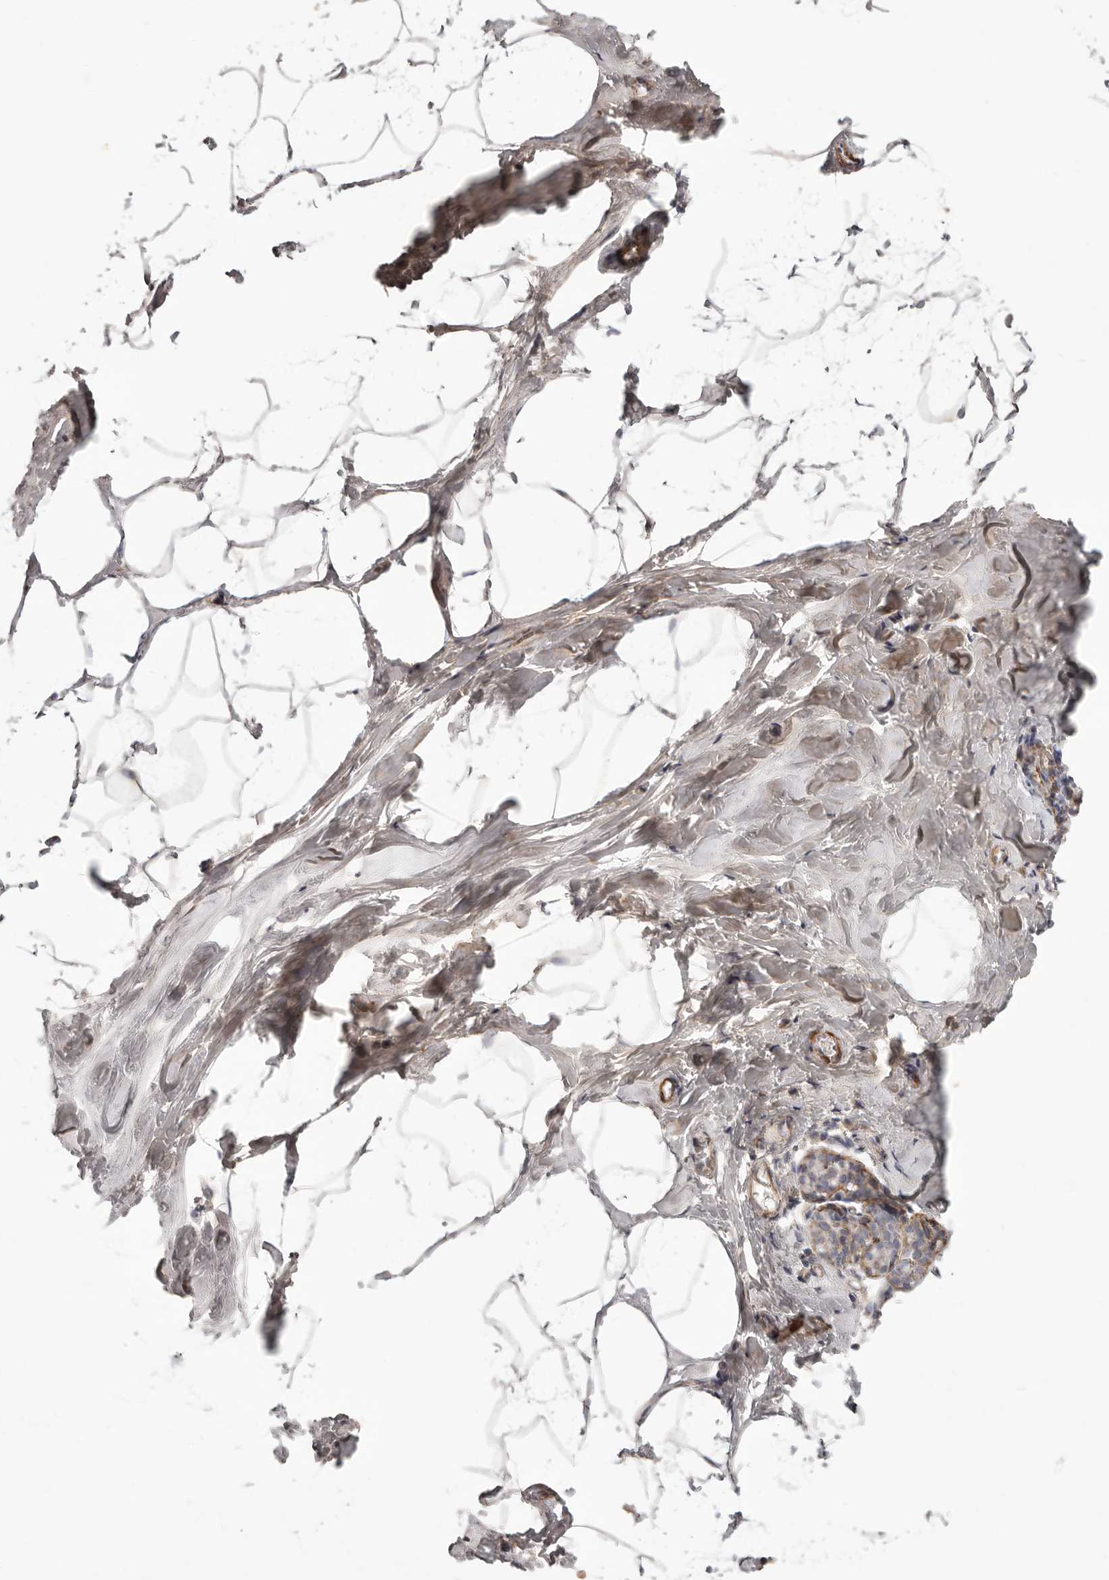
{"staining": {"intensity": "negative", "quantity": "none", "location": "none"}, "tissue": "breast", "cell_type": "Adipocytes", "image_type": "normal", "snomed": [{"axis": "morphology", "description": "Normal tissue, NOS"}, {"axis": "morphology", "description": "Lobular carcinoma"}, {"axis": "topography", "description": "Breast"}], "caption": "Human breast stained for a protein using immunohistochemistry (IHC) exhibits no expression in adipocytes.", "gene": "MRPS10", "patient": {"sex": "female", "age": 62}}